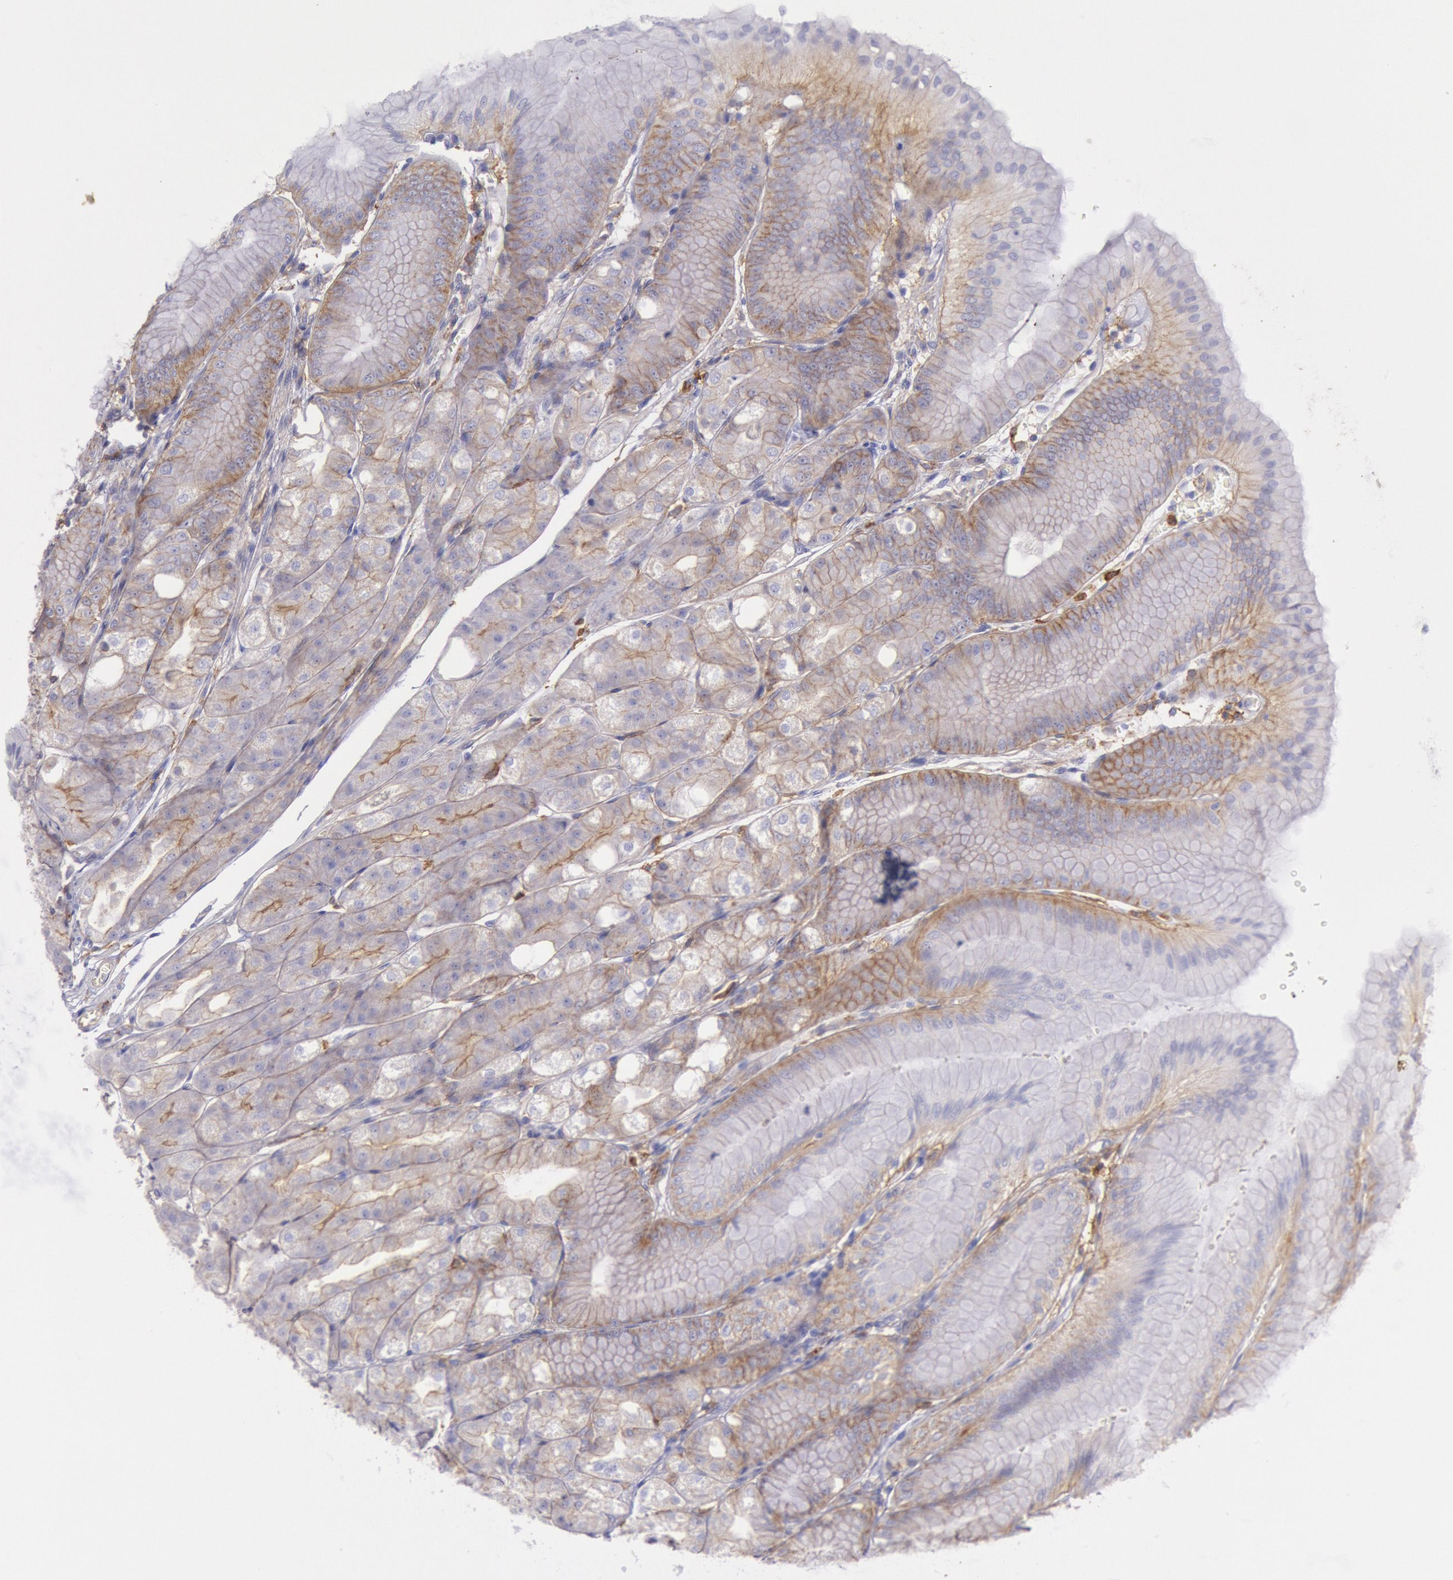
{"staining": {"intensity": "weak", "quantity": "25%-75%", "location": "cytoplasmic/membranous"}, "tissue": "stomach", "cell_type": "Glandular cells", "image_type": "normal", "snomed": [{"axis": "morphology", "description": "Normal tissue, NOS"}, {"axis": "topography", "description": "Stomach, lower"}], "caption": "Human stomach stained with a brown dye displays weak cytoplasmic/membranous positive positivity in approximately 25%-75% of glandular cells.", "gene": "LYN", "patient": {"sex": "male", "age": 71}}